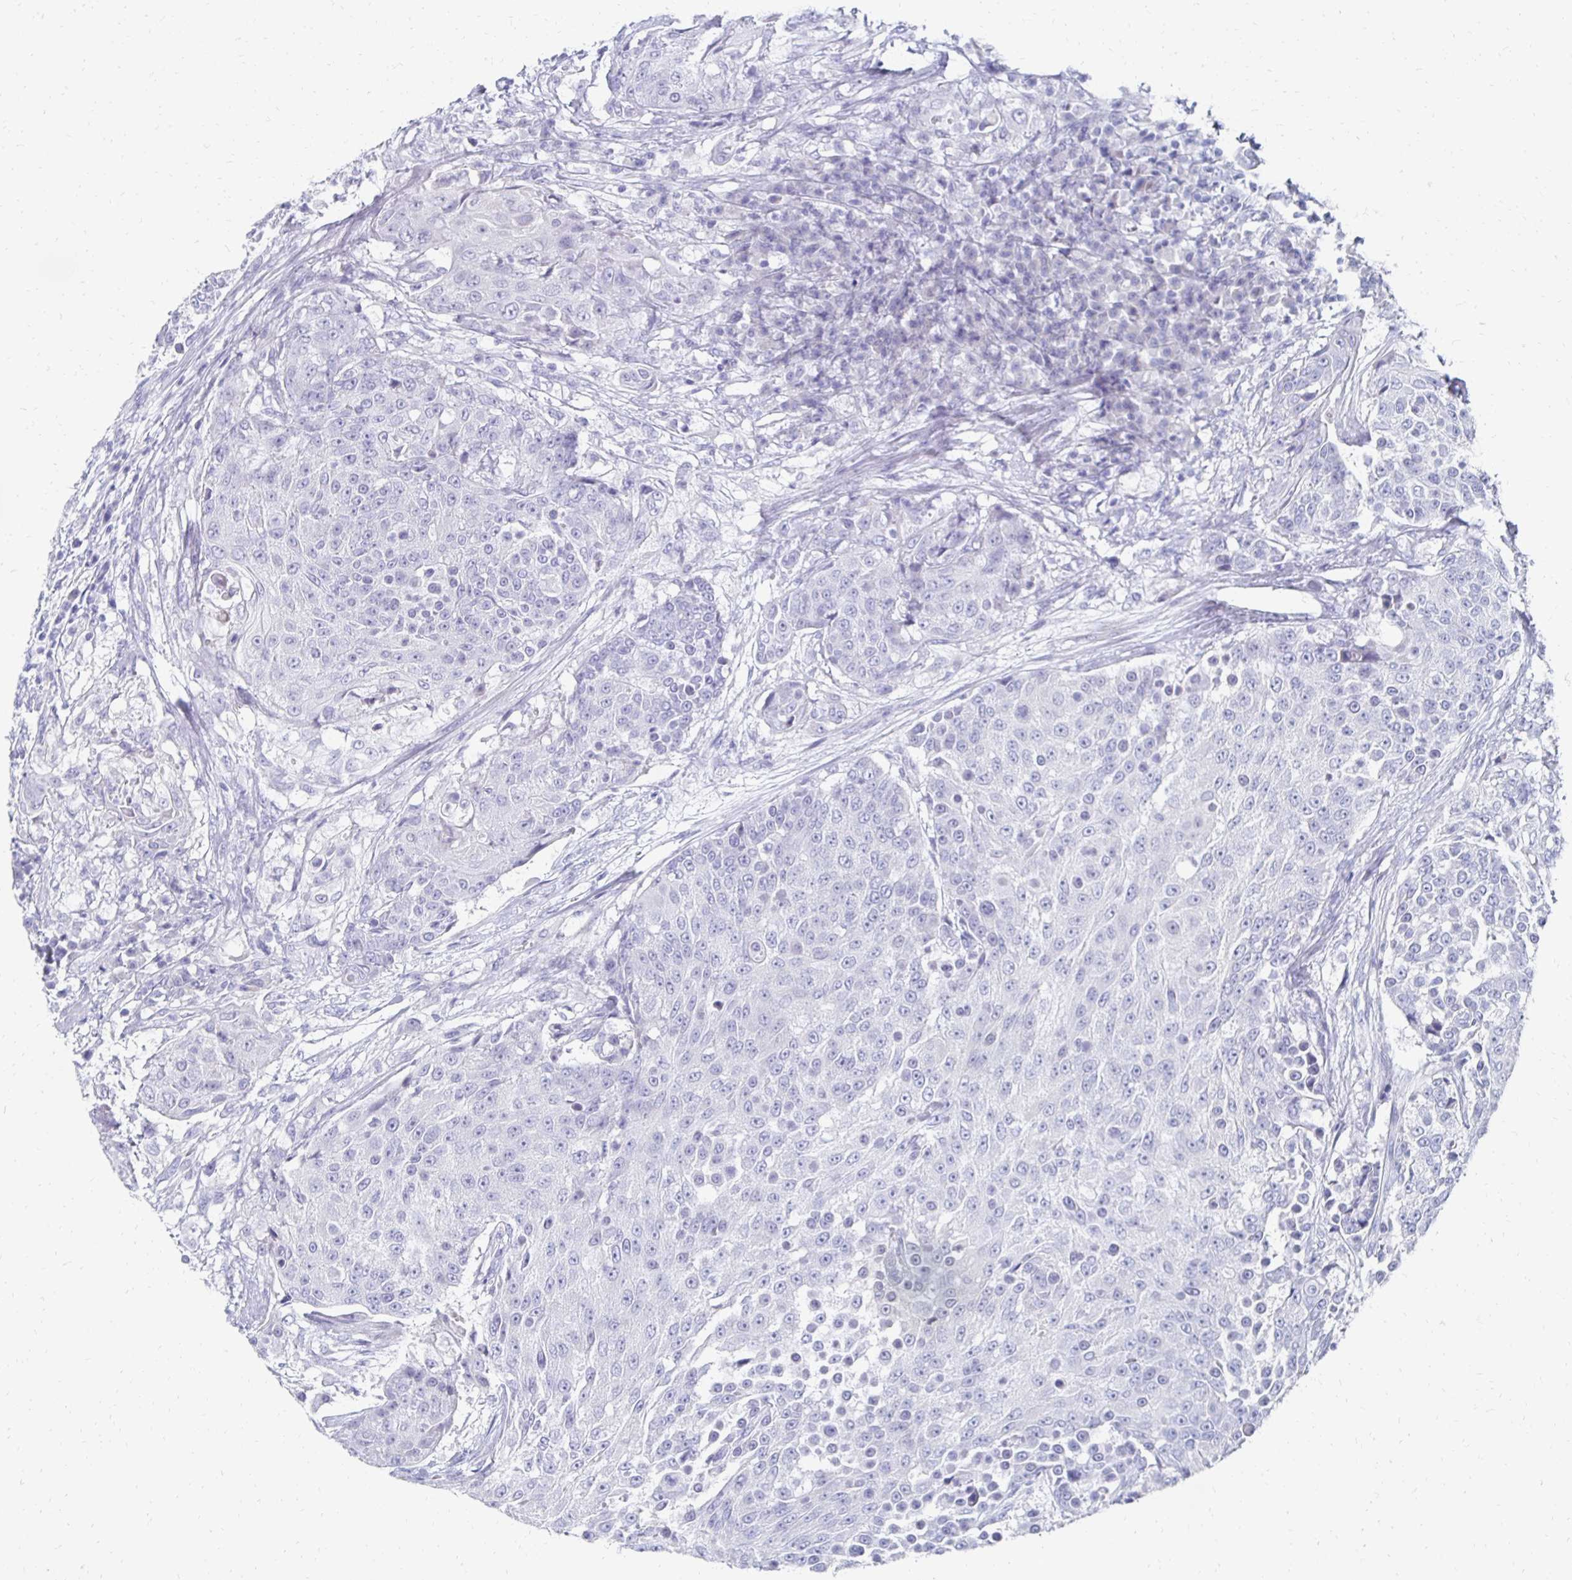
{"staining": {"intensity": "negative", "quantity": "none", "location": "none"}, "tissue": "urothelial cancer", "cell_type": "Tumor cells", "image_type": "cancer", "snomed": [{"axis": "morphology", "description": "Urothelial carcinoma, High grade"}, {"axis": "topography", "description": "Urinary bladder"}], "caption": "Tumor cells are negative for brown protein staining in high-grade urothelial carcinoma.", "gene": "SYCP3", "patient": {"sex": "female", "age": 63}}